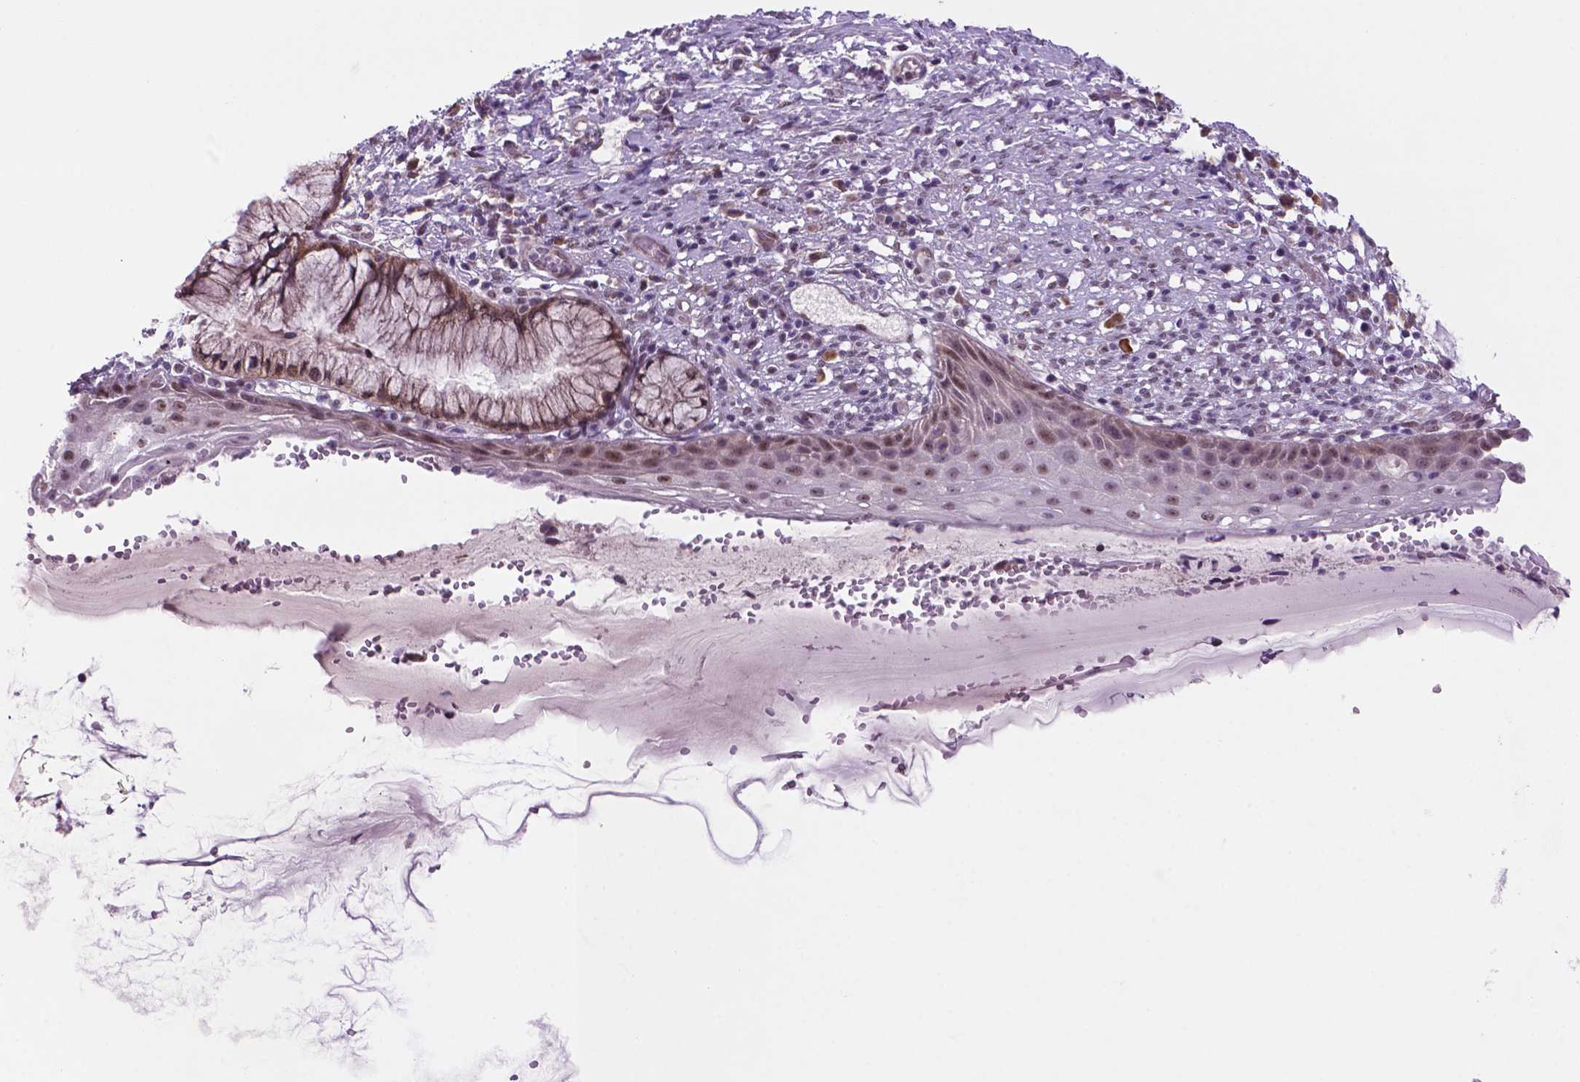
{"staining": {"intensity": "moderate", "quantity": "25%-75%", "location": "nuclear"}, "tissue": "cervix", "cell_type": "Glandular cells", "image_type": "normal", "snomed": [{"axis": "morphology", "description": "Normal tissue, NOS"}, {"axis": "topography", "description": "Cervix"}], "caption": "Protein expression analysis of benign cervix shows moderate nuclear staining in approximately 25%-75% of glandular cells.", "gene": "C18orf21", "patient": {"sex": "female", "age": 37}}